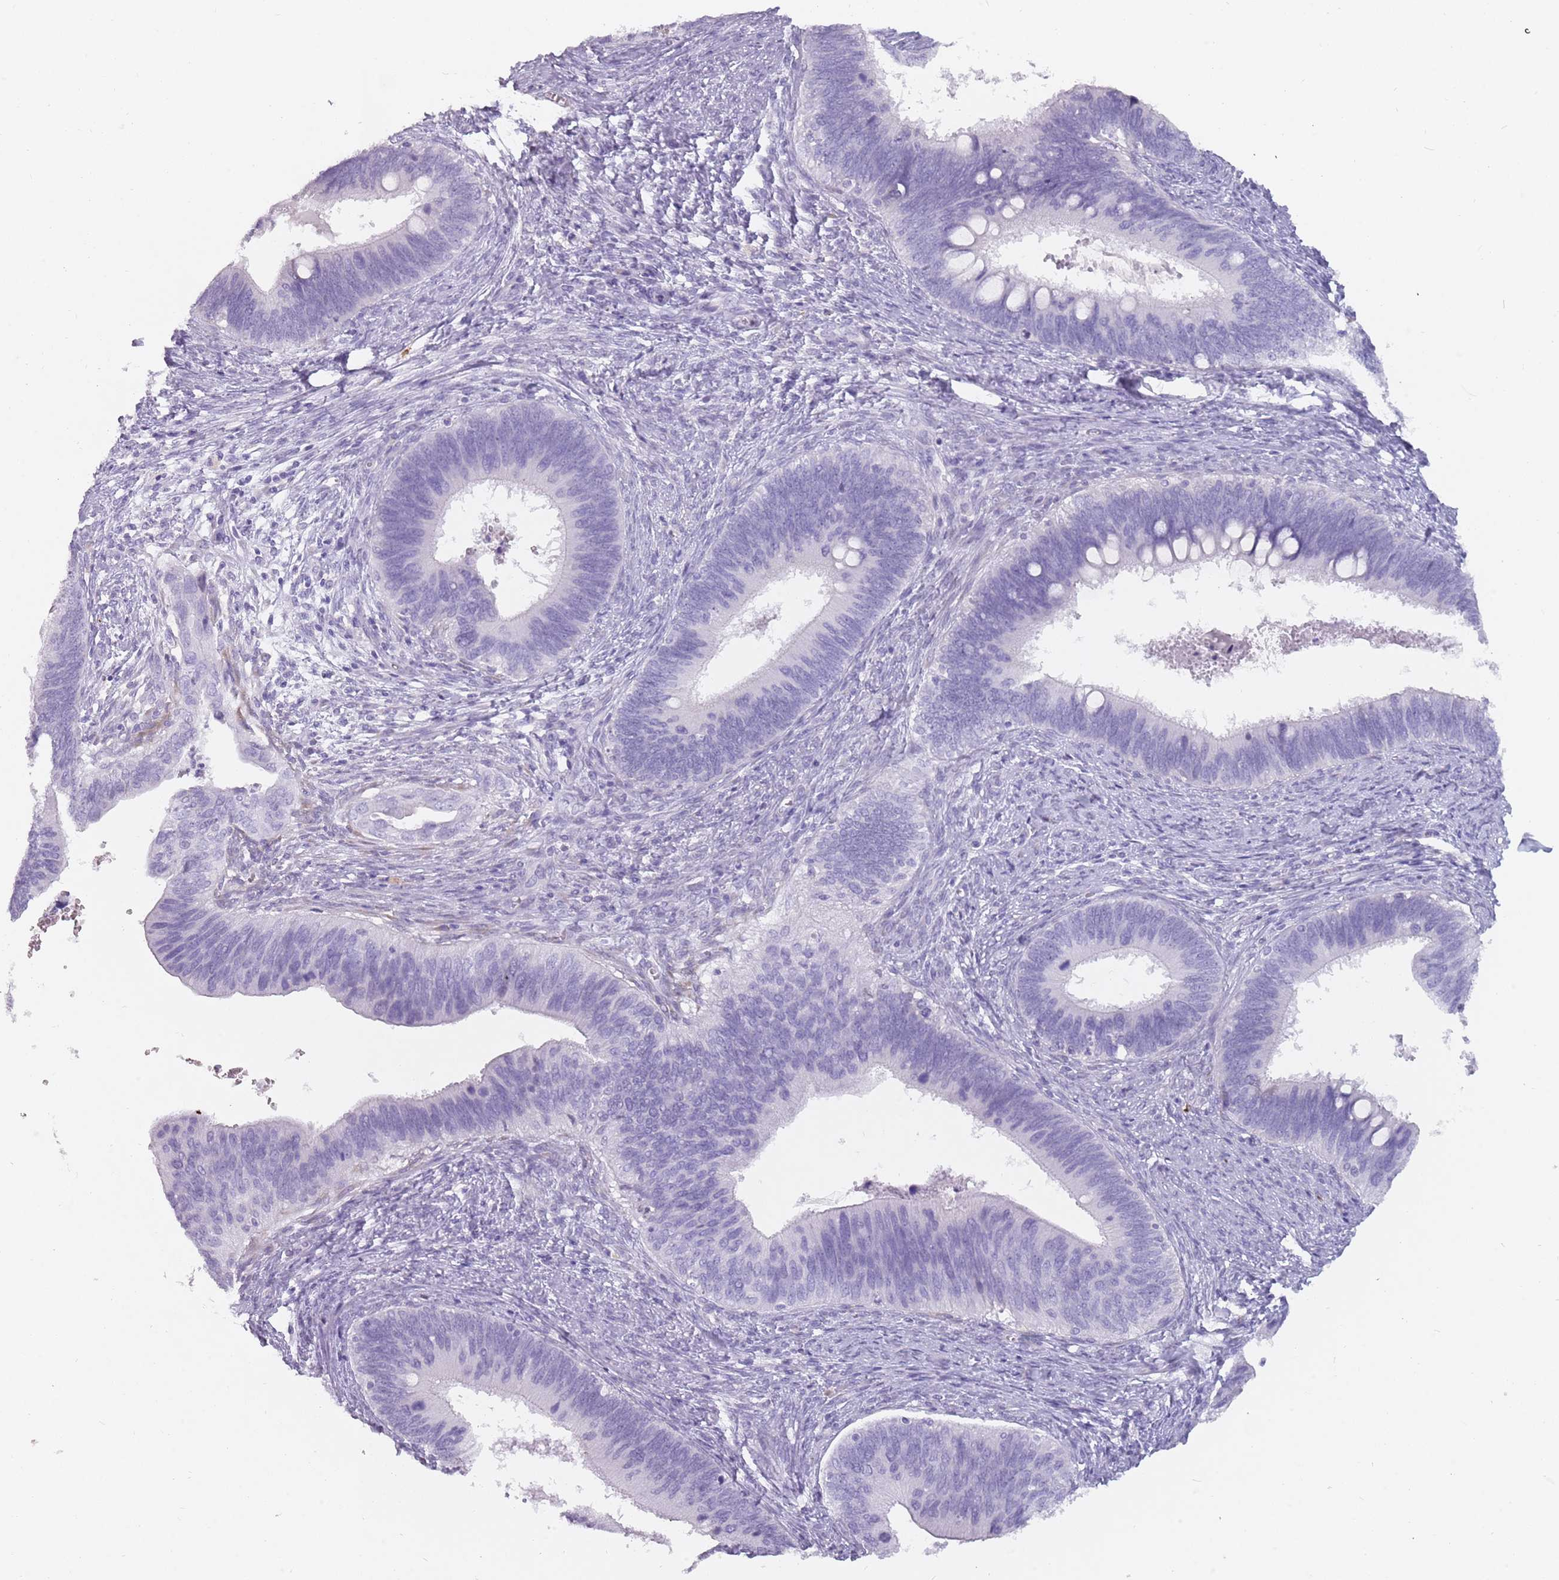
{"staining": {"intensity": "negative", "quantity": "none", "location": "none"}, "tissue": "cervical cancer", "cell_type": "Tumor cells", "image_type": "cancer", "snomed": [{"axis": "morphology", "description": "Adenocarcinoma, NOS"}, {"axis": "topography", "description": "Cervix"}], "caption": "There is no significant positivity in tumor cells of cervical adenocarcinoma.", "gene": "DDX4", "patient": {"sex": "female", "age": 42}}